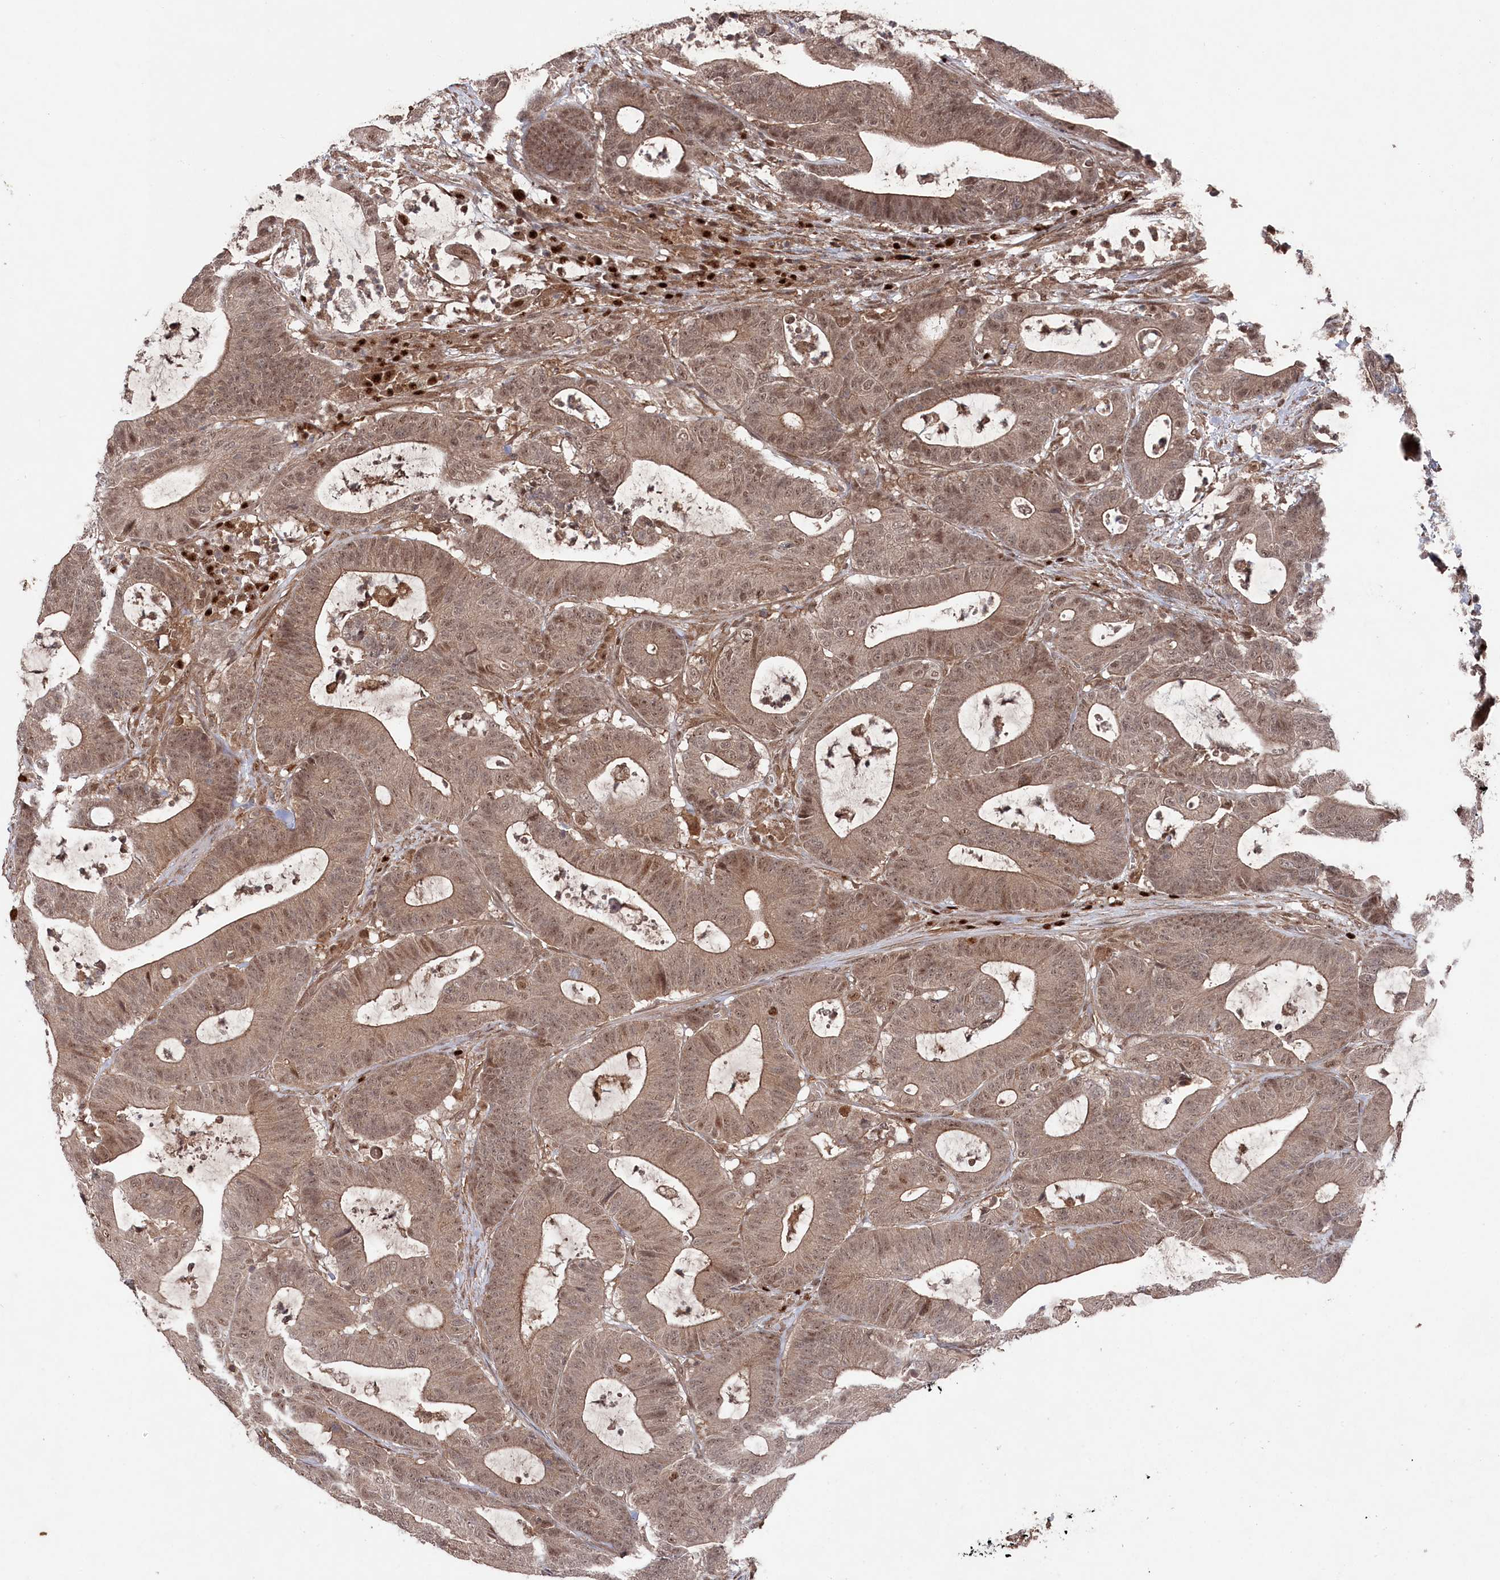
{"staining": {"intensity": "moderate", "quantity": ">75%", "location": "cytoplasmic/membranous,nuclear"}, "tissue": "colorectal cancer", "cell_type": "Tumor cells", "image_type": "cancer", "snomed": [{"axis": "morphology", "description": "Adenocarcinoma, NOS"}, {"axis": "topography", "description": "Colon"}], "caption": "Protein expression by immunohistochemistry (IHC) displays moderate cytoplasmic/membranous and nuclear staining in about >75% of tumor cells in colorectal cancer.", "gene": "BORCS7", "patient": {"sex": "female", "age": 84}}